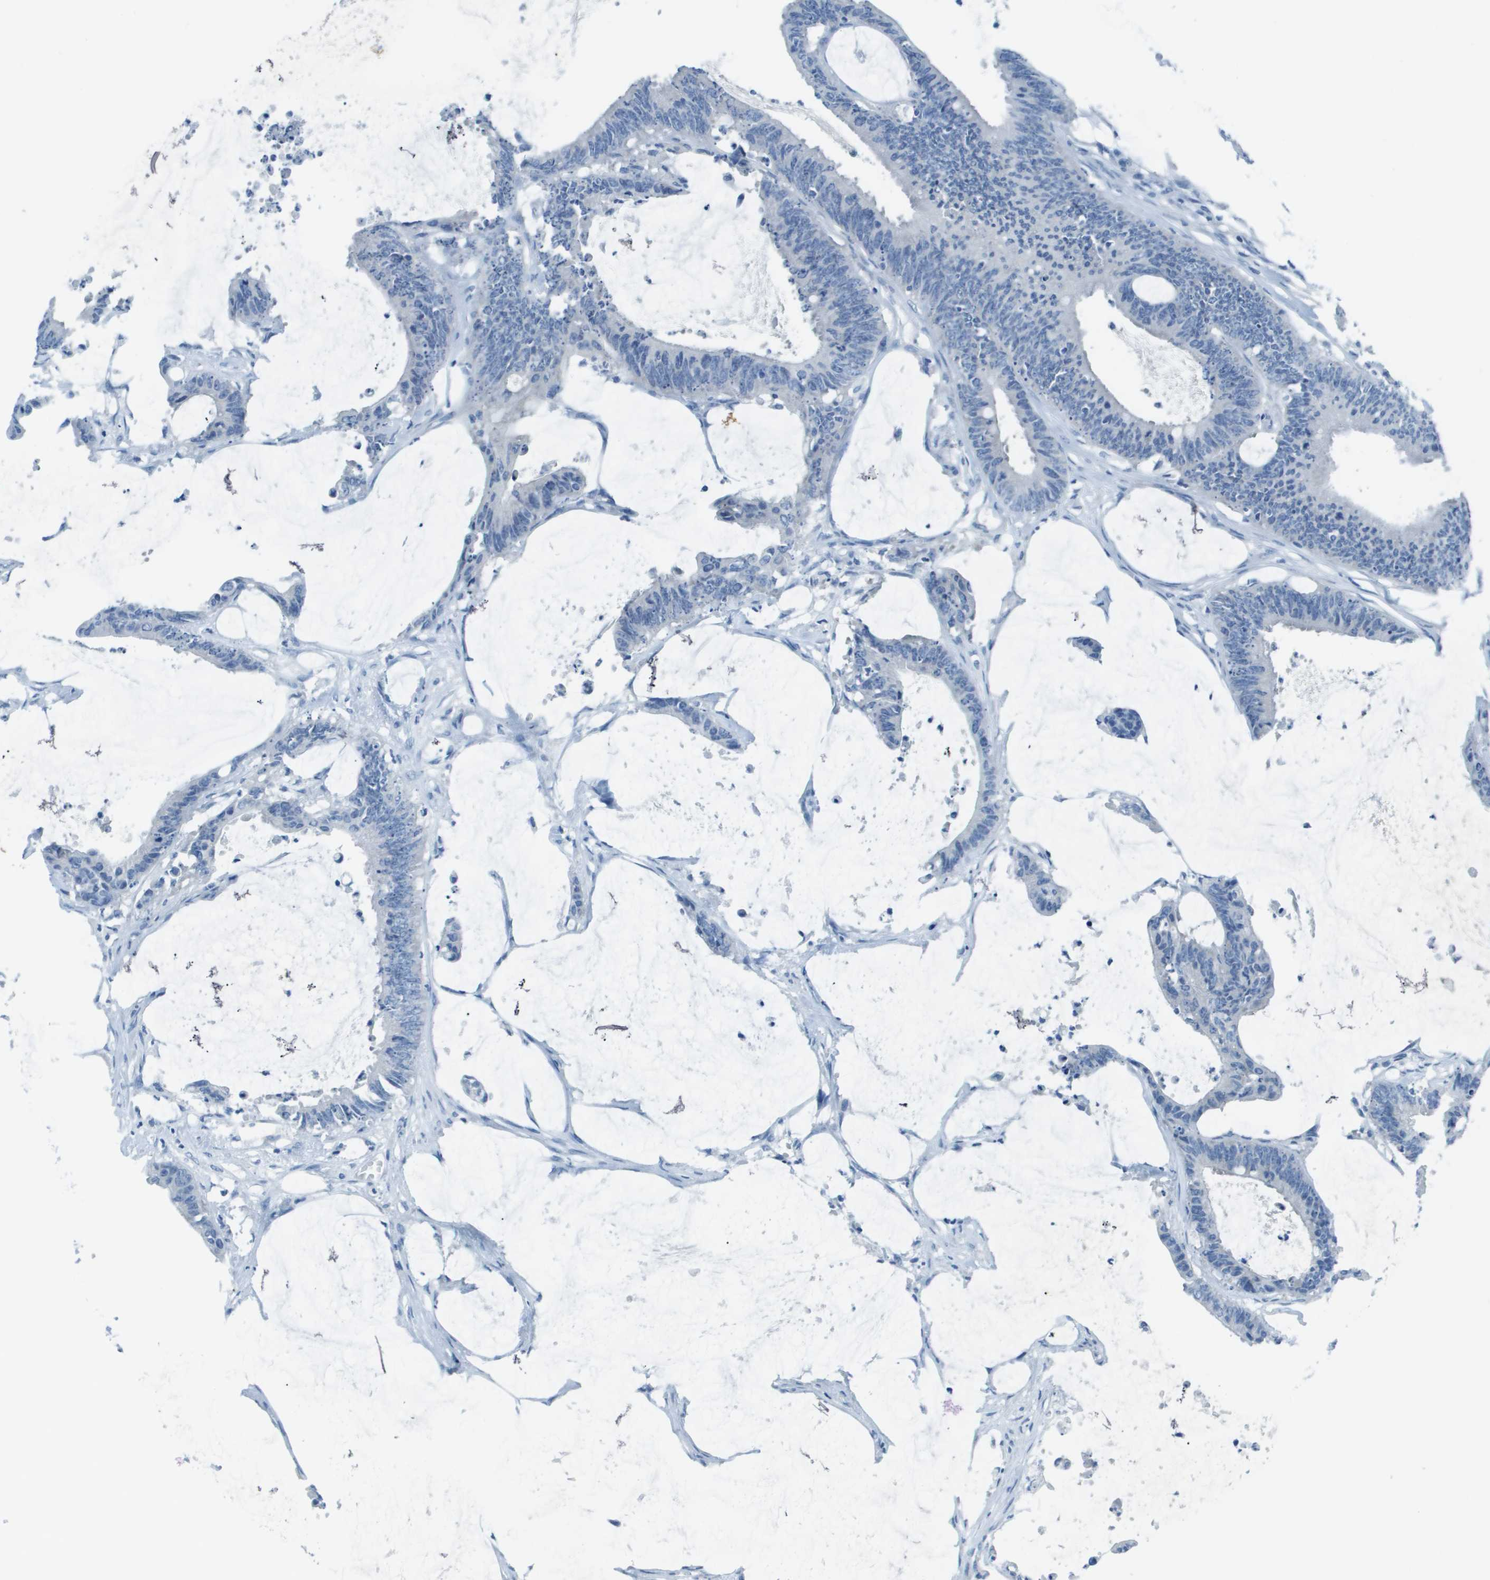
{"staining": {"intensity": "negative", "quantity": "none", "location": "none"}, "tissue": "colorectal cancer", "cell_type": "Tumor cells", "image_type": "cancer", "snomed": [{"axis": "morphology", "description": "Adenocarcinoma, NOS"}, {"axis": "topography", "description": "Rectum"}], "caption": "Colorectal adenocarcinoma stained for a protein using IHC demonstrates no staining tumor cells.", "gene": "STIP1", "patient": {"sex": "female", "age": 66}}